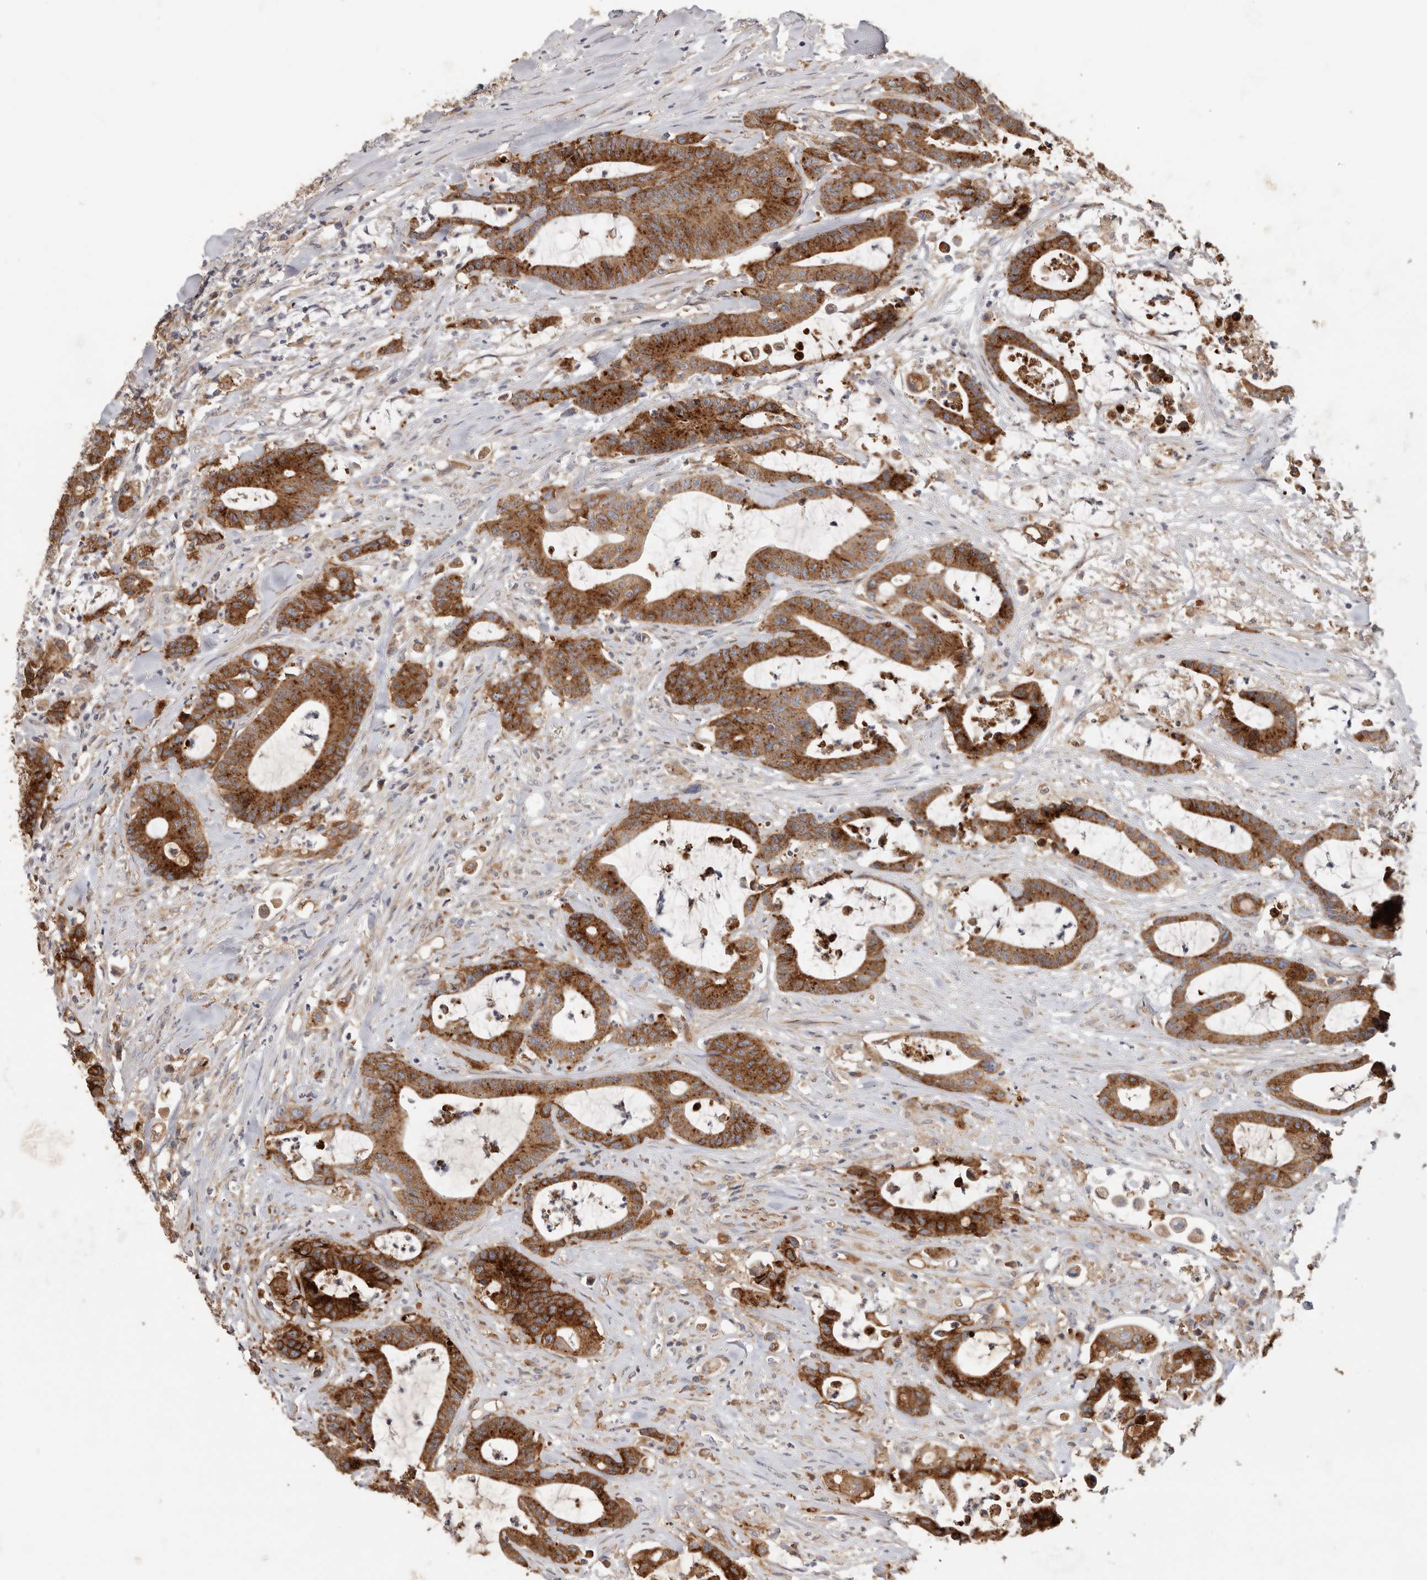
{"staining": {"intensity": "strong", "quantity": ">75%", "location": "cytoplasmic/membranous"}, "tissue": "colorectal cancer", "cell_type": "Tumor cells", "image_type": "cancer", "snomed": [{"axis": "morphology", "description": "Adenocarcinoma, NOS"}, {"axis": "topography", "description": "Colon"}], "caption": "Brown immunohistochemical staining in adenocarcinoma (colorectal) demonstrates strong cytoplasmic/membranous expression in about >75% of tumor cells.", "gene": "TFRC", "patient": {"sex": "female", "age": 84}}